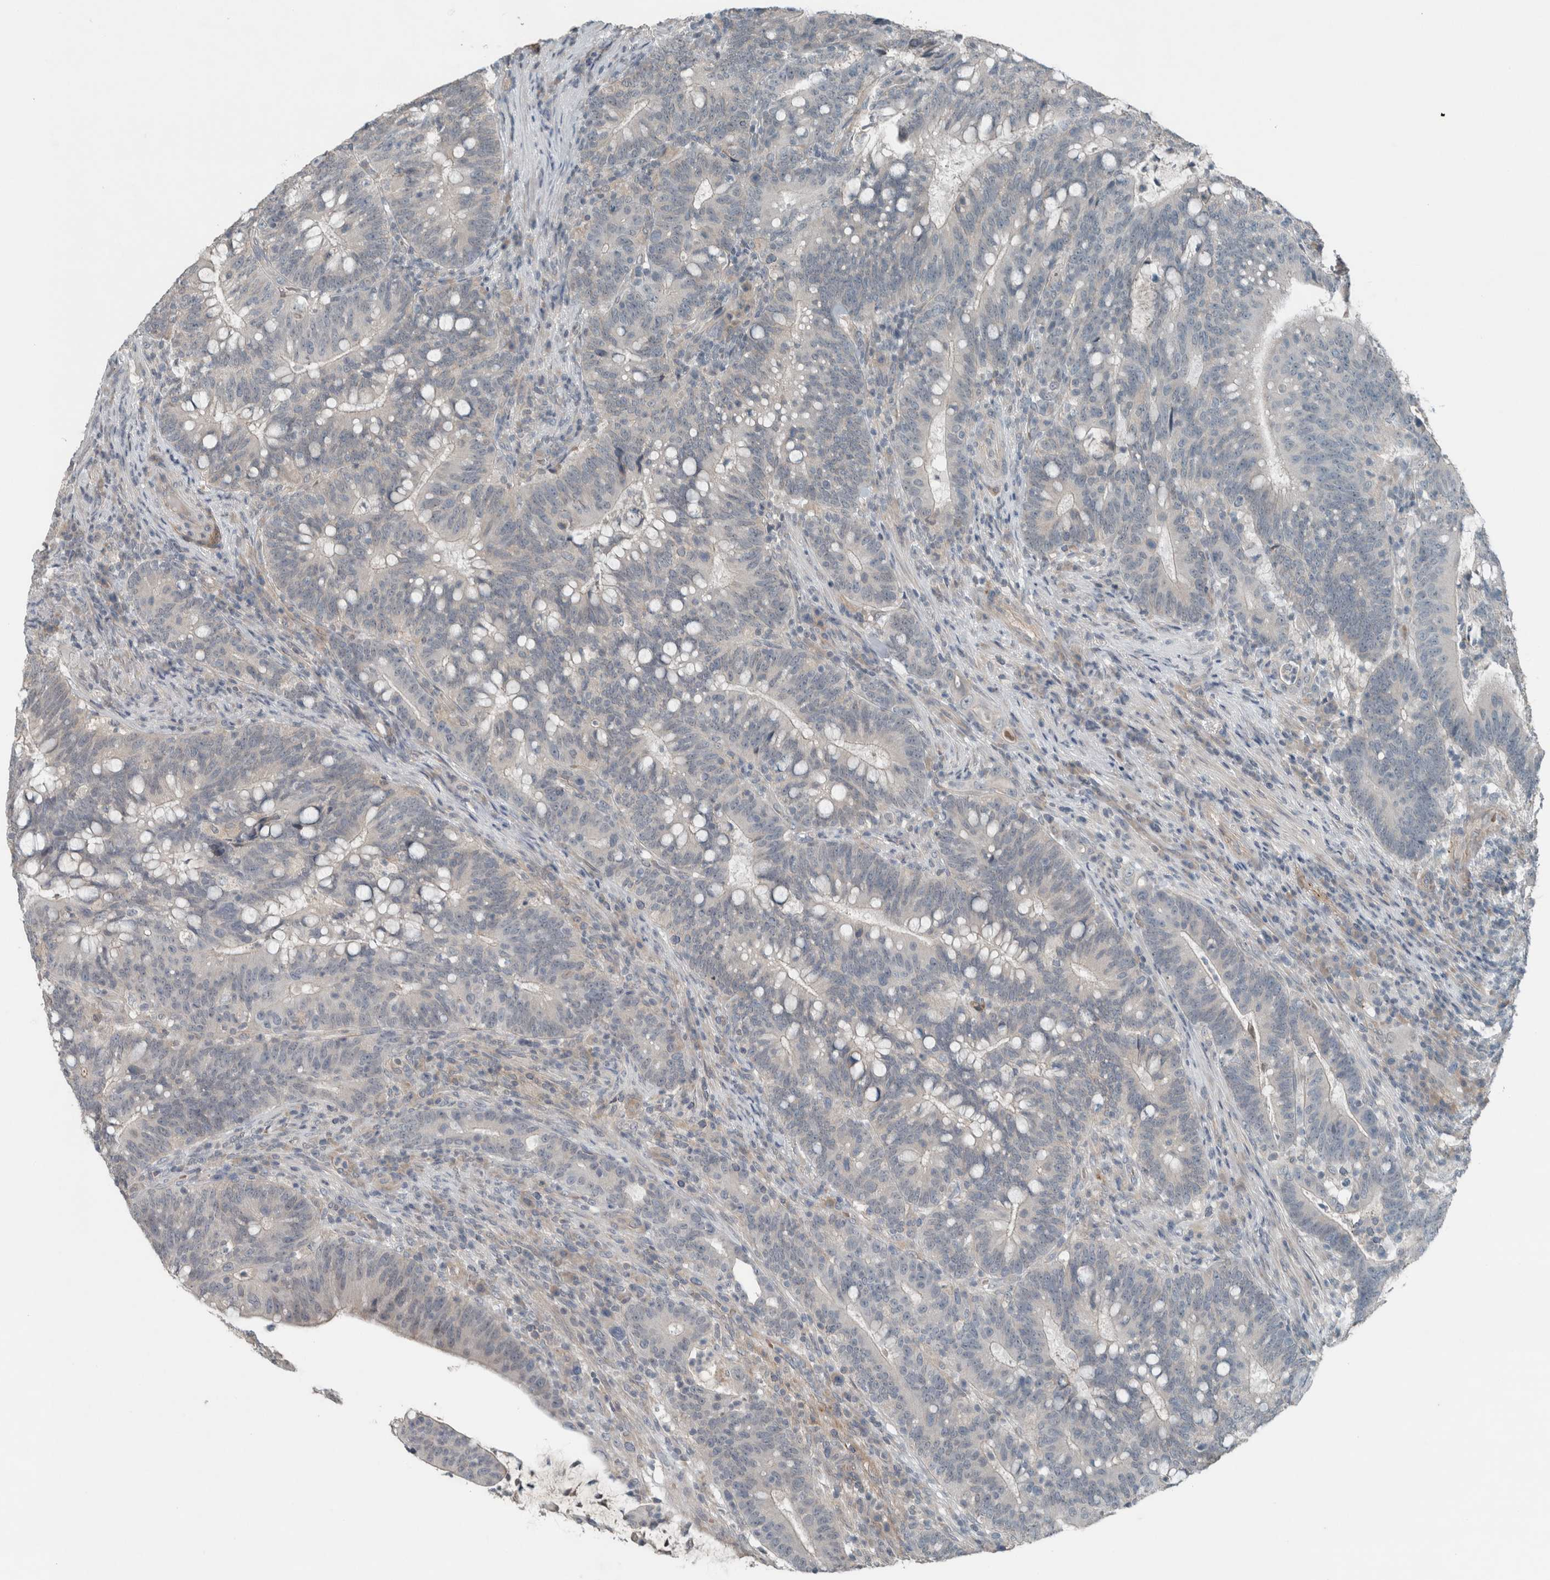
{"staining": {"intensity": "negative", "quantity": "none", "location": "none"}, "tissue": "colorectal cancer", "cell_type": "Tumor cells", "image_type": "cancer", "snomed": [{"axis": "morphology", "description": "Adenocarcinoma, NOS"}, {"axis": "topography", "description": "Colon"}], "caption": "Image shows no significant protein expression in tumor cells of colorectal adenocarcinoma. (DAB immunohistochemistry (IHC) visualized using brightfield microscopy, high magnification).", "gene": "JADE2", "patient": {"sex": "female", "age": 66}}